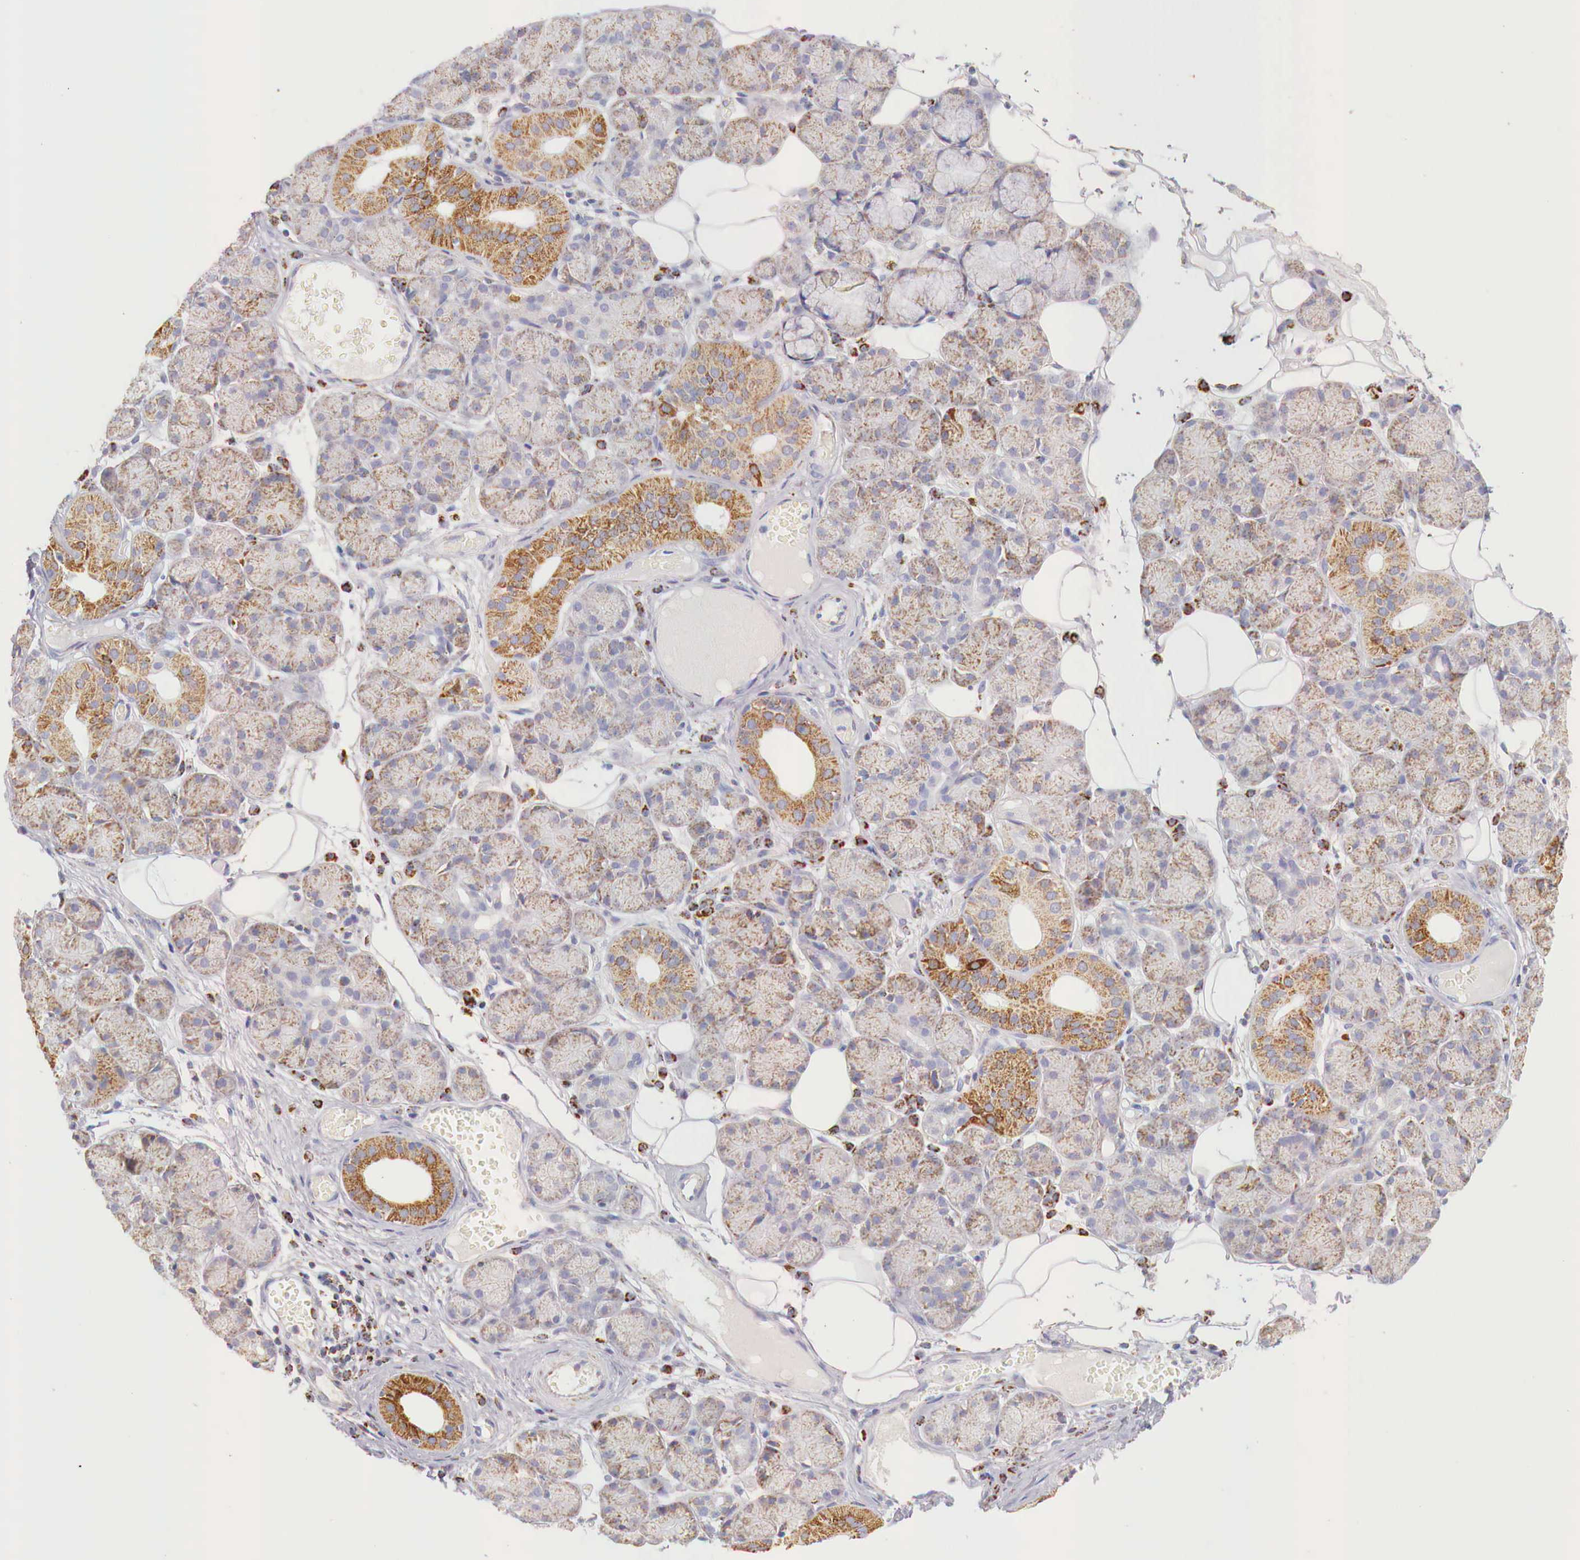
{"staining": {"intensity": "moderate", "quantity": "<25%", "location": "cytoplasmic/membranous"}, "tissue": "salivary gland", "cell_type": "Glandular cells", "image_type": "normal", "snomed": [{"axis": "morphology", "description": "Normal tissue, NOS"}, {"axis": "topography", "description": "Salivary gland"}], "caption": "IHC photomicrograph of benign human salivary gland stained for a protein (brown), which reveals low levels of moderate cytoplasmic/membranous expression in about <25% of glandular cells.", "gene": "IDH3G", "patient": {"sex": "male", "age": 54}}